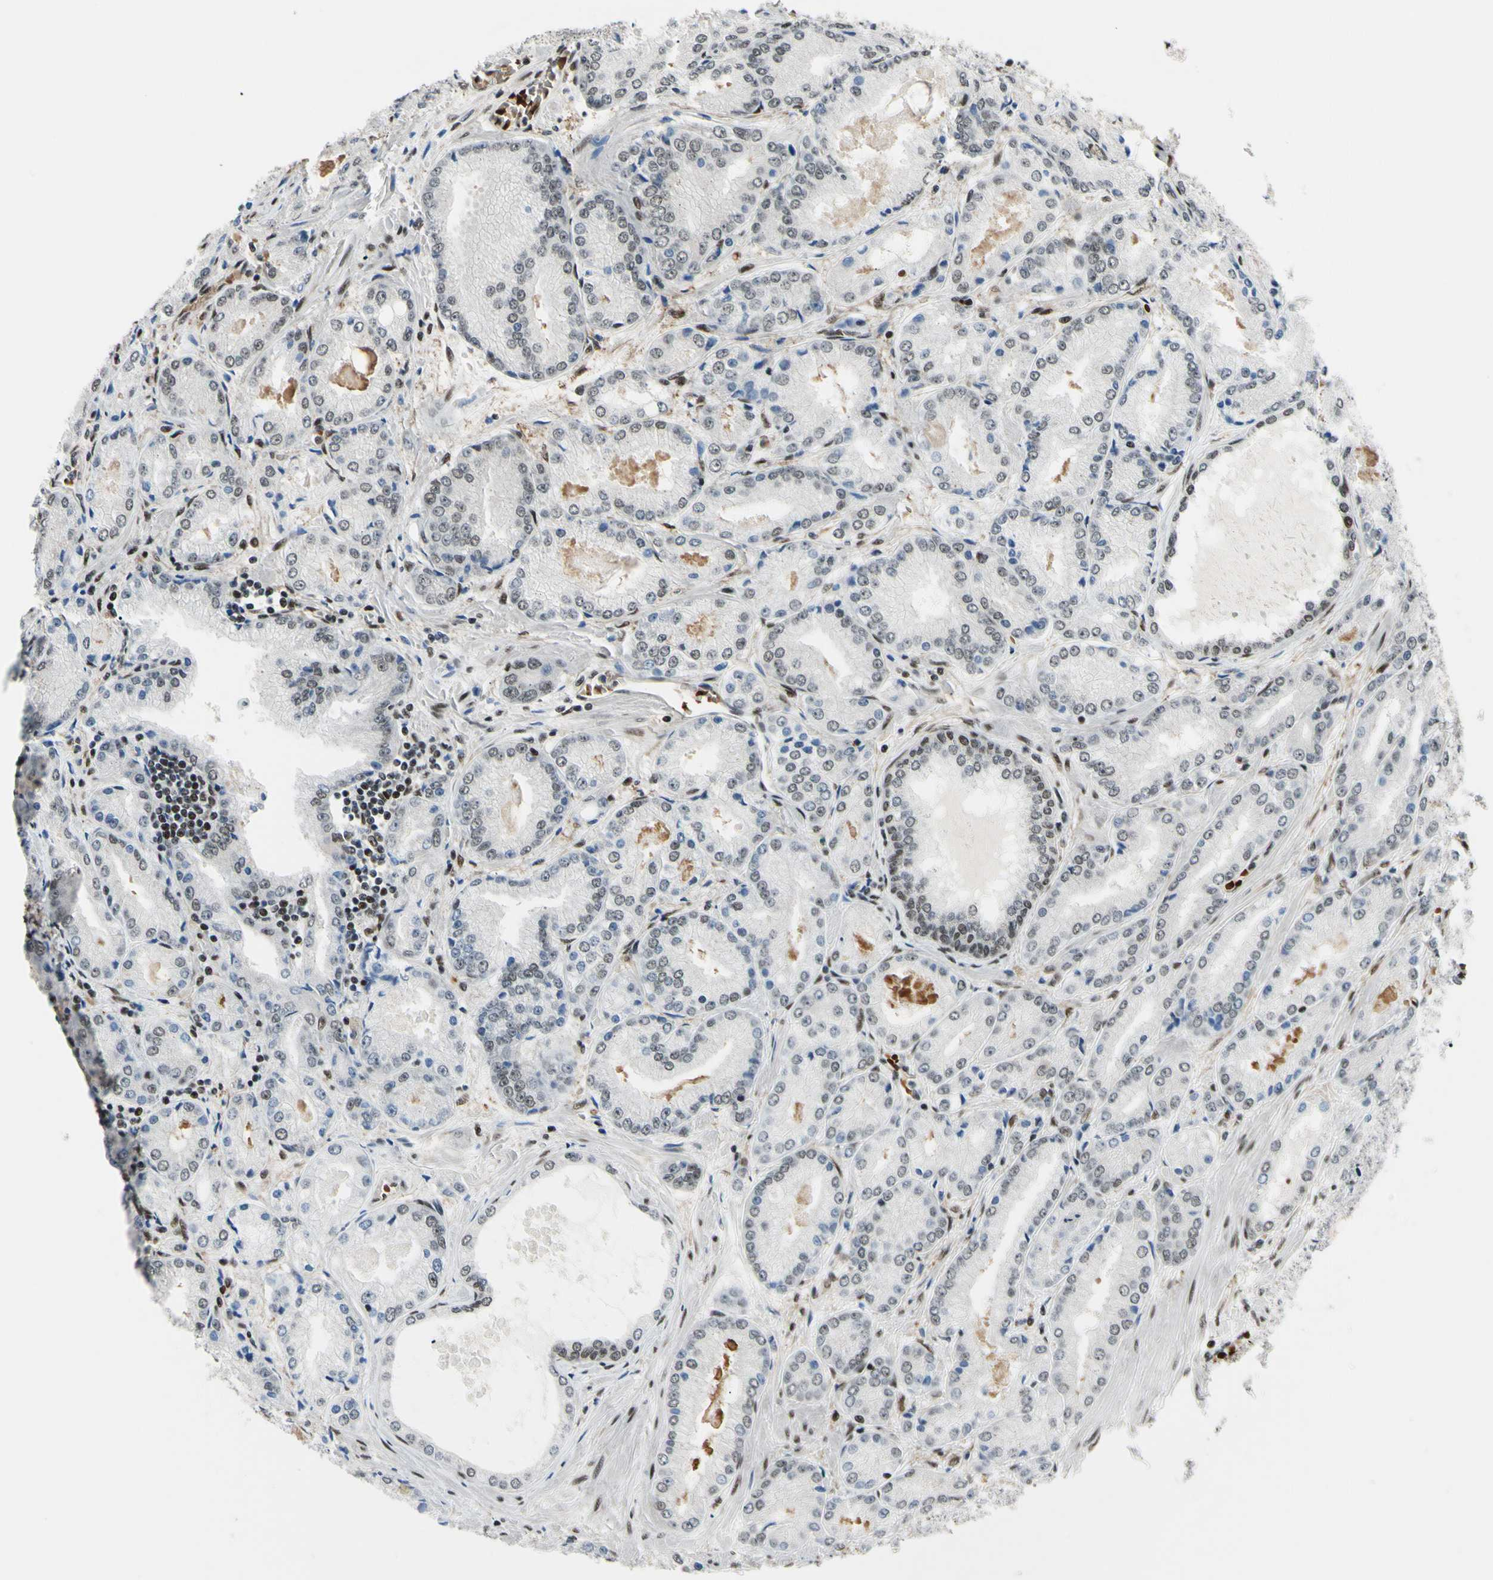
{"staining": {"intensity": "weak", "quantity": ">75%", "location": "nuclear"}, "tissue": "prostate cancer", "cell_type": "Tumor cells", "image_type": "cancer", "snomed": [{"axis": "morphology", "description": "Adenocarcinoma, High grade"}, {"axis": "topography", "description": "Prostate"}], "caption": "Weak nuclear protein staining is appreciated in approximately >75% of tumor cells in prostate high-grade adenocarcinoma. (DAB = brown stain, brightfield microscopy at high magnification).", "gene": "THAP12", "patient": {"sex": "male", "age": 59}}